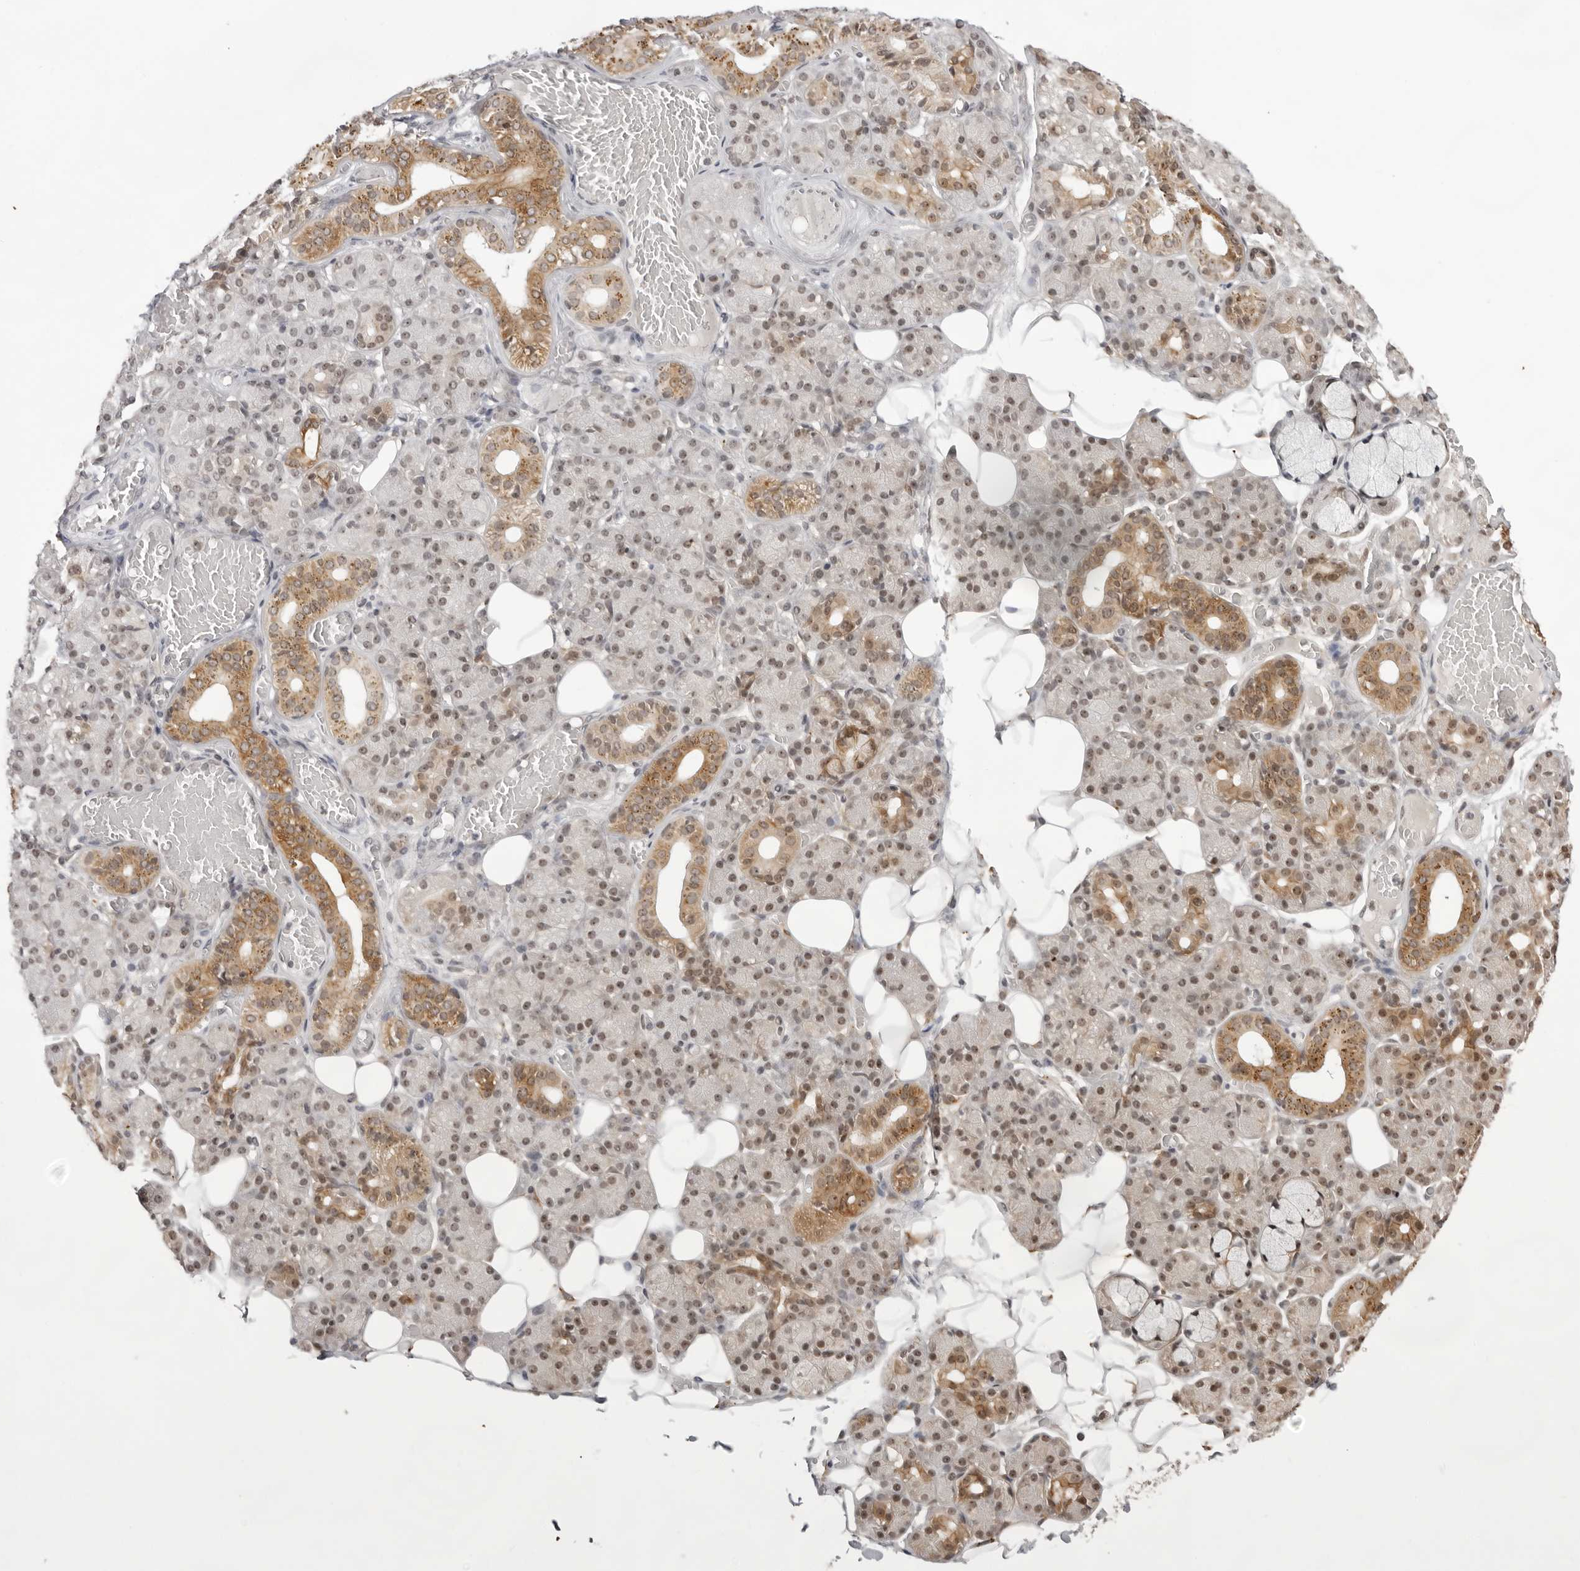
{"staining": {"intensity": "moderate", "quantity": ">75%", "location": "cytoplasmic/membranous,nuclear"}, "tissue": "salivary gland", "cell_type": "Glandular cells", "image_type": "normal", "snomed": [{"axis": "morphology", "description": "Normal tissue, NOS"}, {"axis": "topography", "description": "Salivary gland"}], "caption": "A histopathology image showing moderate cytoplasmic/membranous,nuclear expression in about >75% of glandular cells in unremarkable salivary gland, as visualized by brown immunohistochemical staining.", "gene": "EXOSC10", "patient": {"sex": "male", "age": 63}}